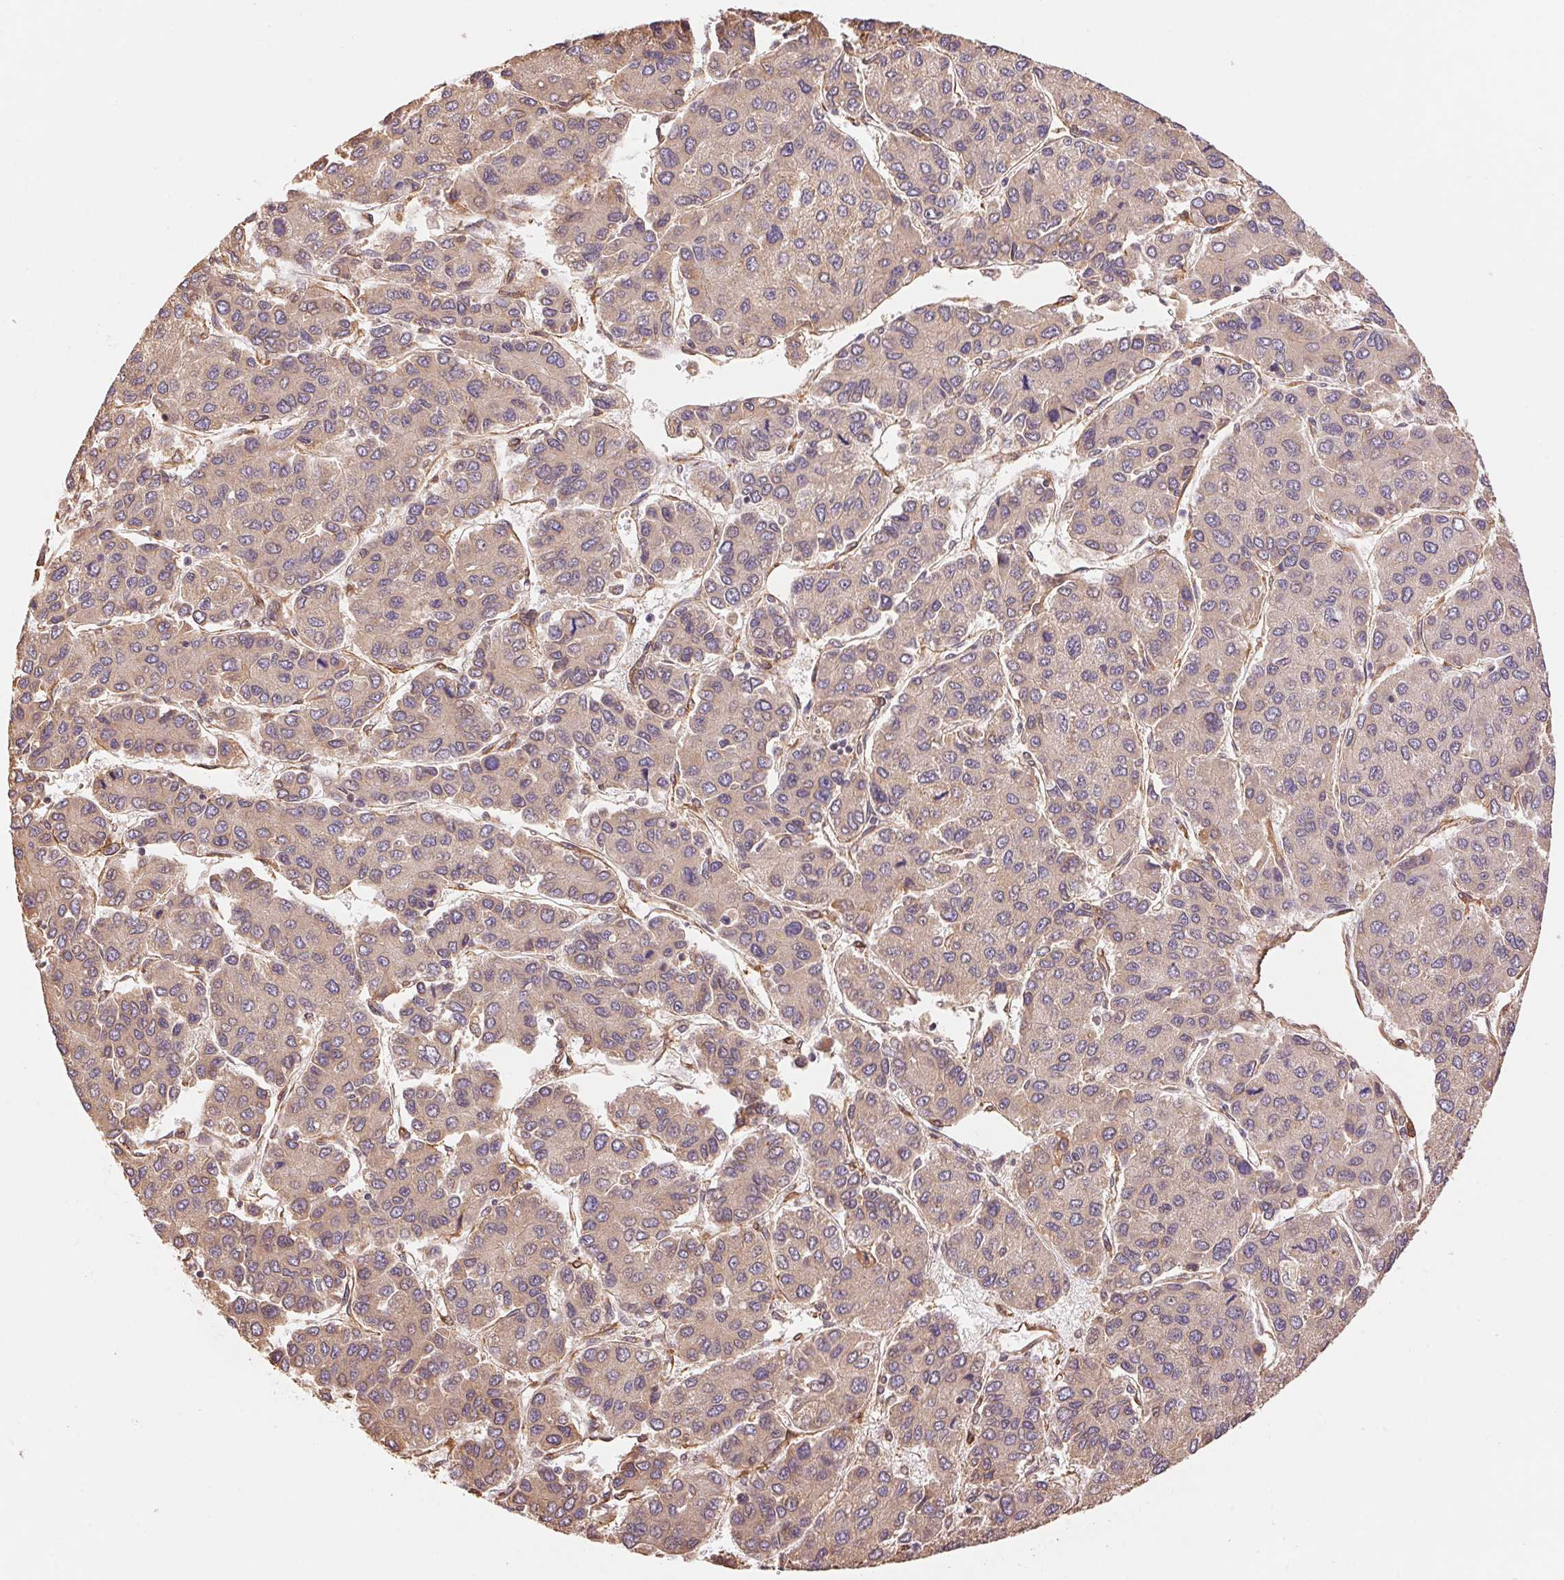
{"staining": {"intensity": "weak", "quantity": ">75%", "location": "cytoplasmic/membranous"}, "tissue": "liver cancer", "cell_type": "Tumor cells", "image_type": "cancer", "snomed": [{"axis": "morphology", "description": "Carcinoma, Hepatocellular, NOS"}, {"axis": "topography", "description": "Liver"}], "caption": "A photomicrograph of human liver cancer stained for a protein reveals weak cytoplasmic/membranous brown staining in tumor cells.", "gene": "C6orf163", "patient": {"sex": "female", "age": 66}}